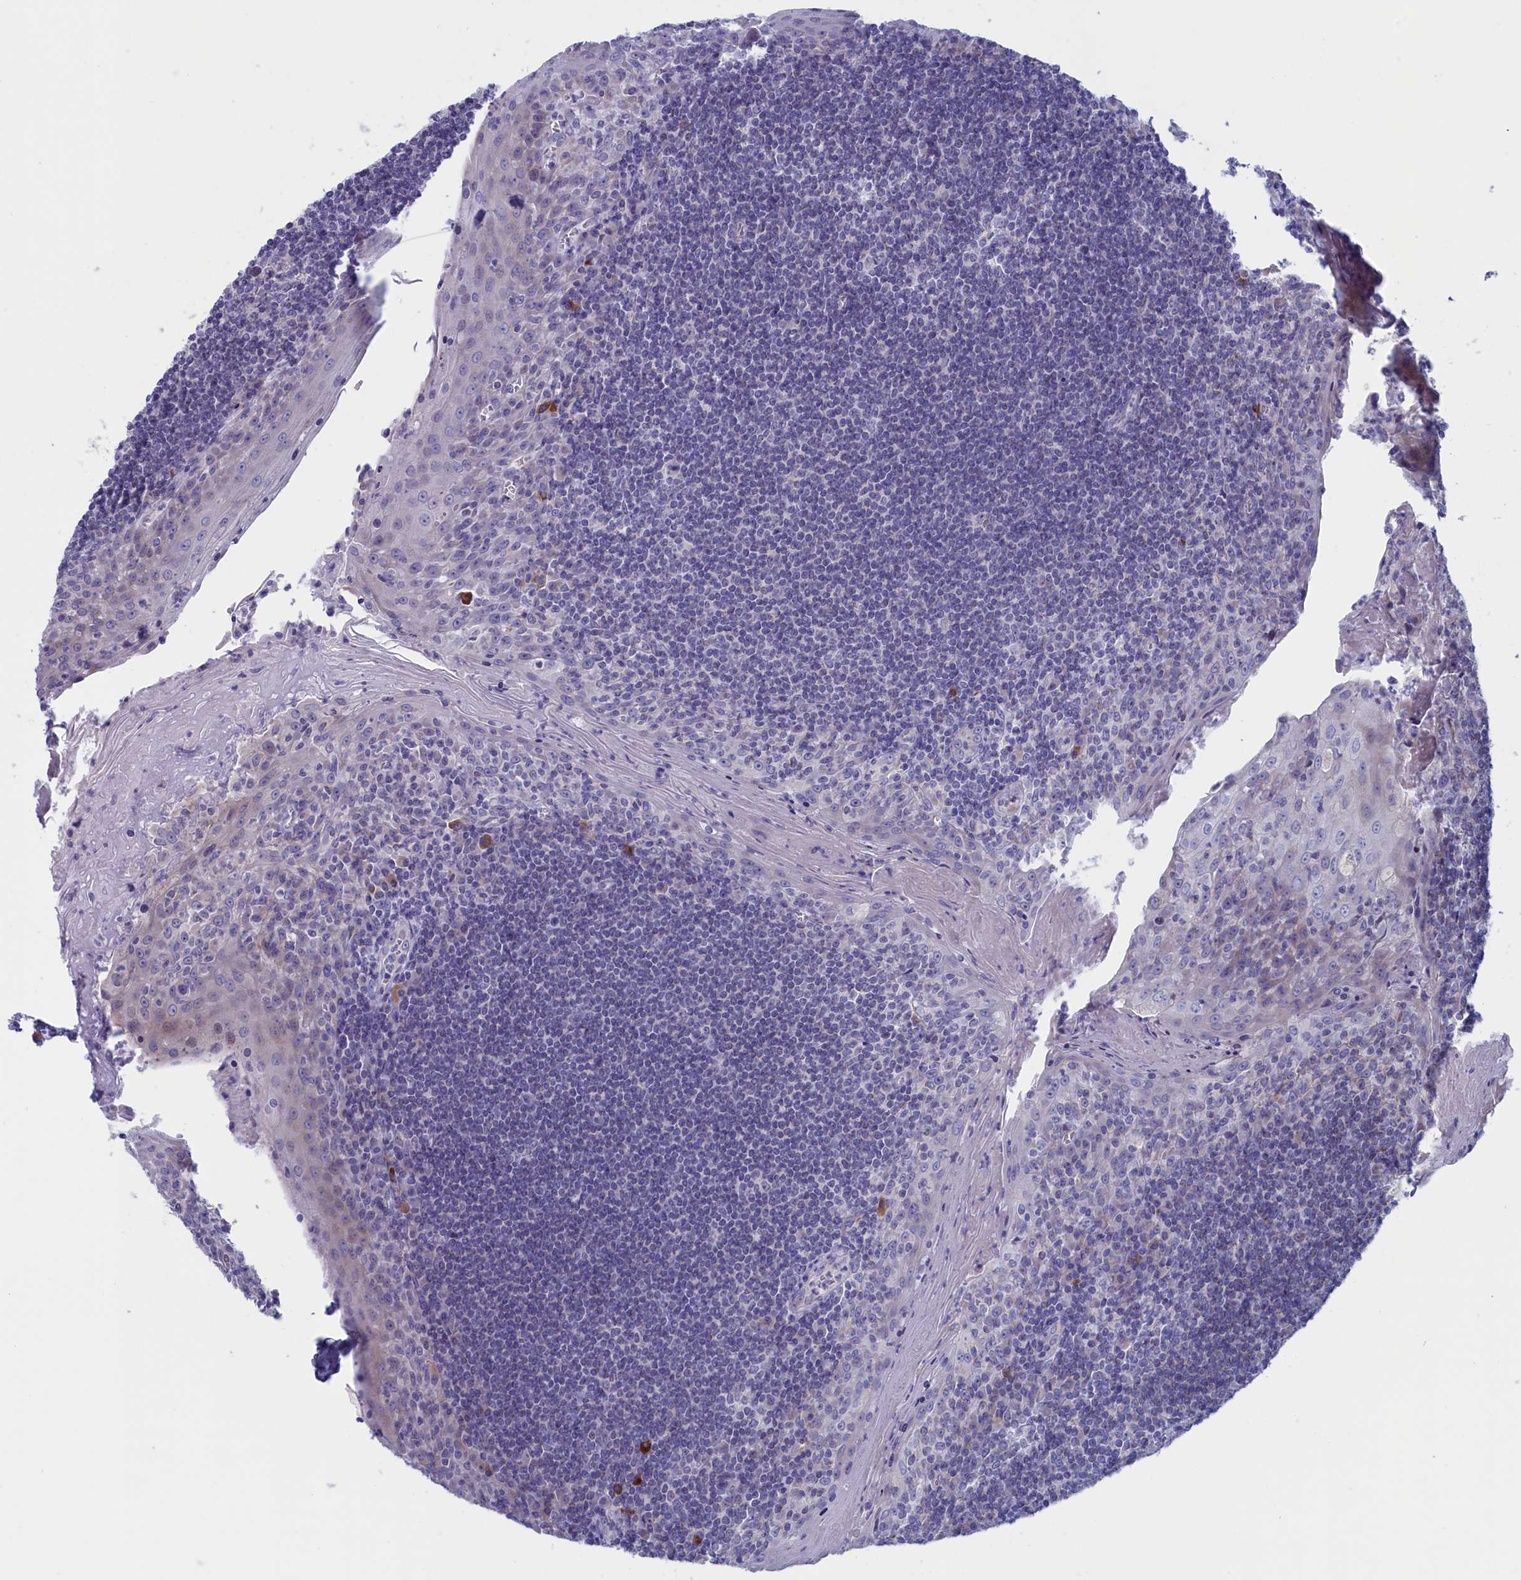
{"staining": {"intensity": "negative", "quantity": "none", "location": "none"}, "tissue": "tonsil", "cell_type": "Germinal center cells", "image_type": "normal", "snomed": [{"axis": "morphology", "description": "Normal tissue, NOS"}, {"axis": "topography", "description": "Tonsil"}], "caption": "High power microscopy image of an IHC image of unremarkable tonsil, revealing no significant expression in germinal center cells. (DAB (3,3'-diaminobenzidine) IHC visualized using brightfield microscopy, high magnification).", "gene": "NIBAN3", "patient": {"sex": "male", "age": 27}}